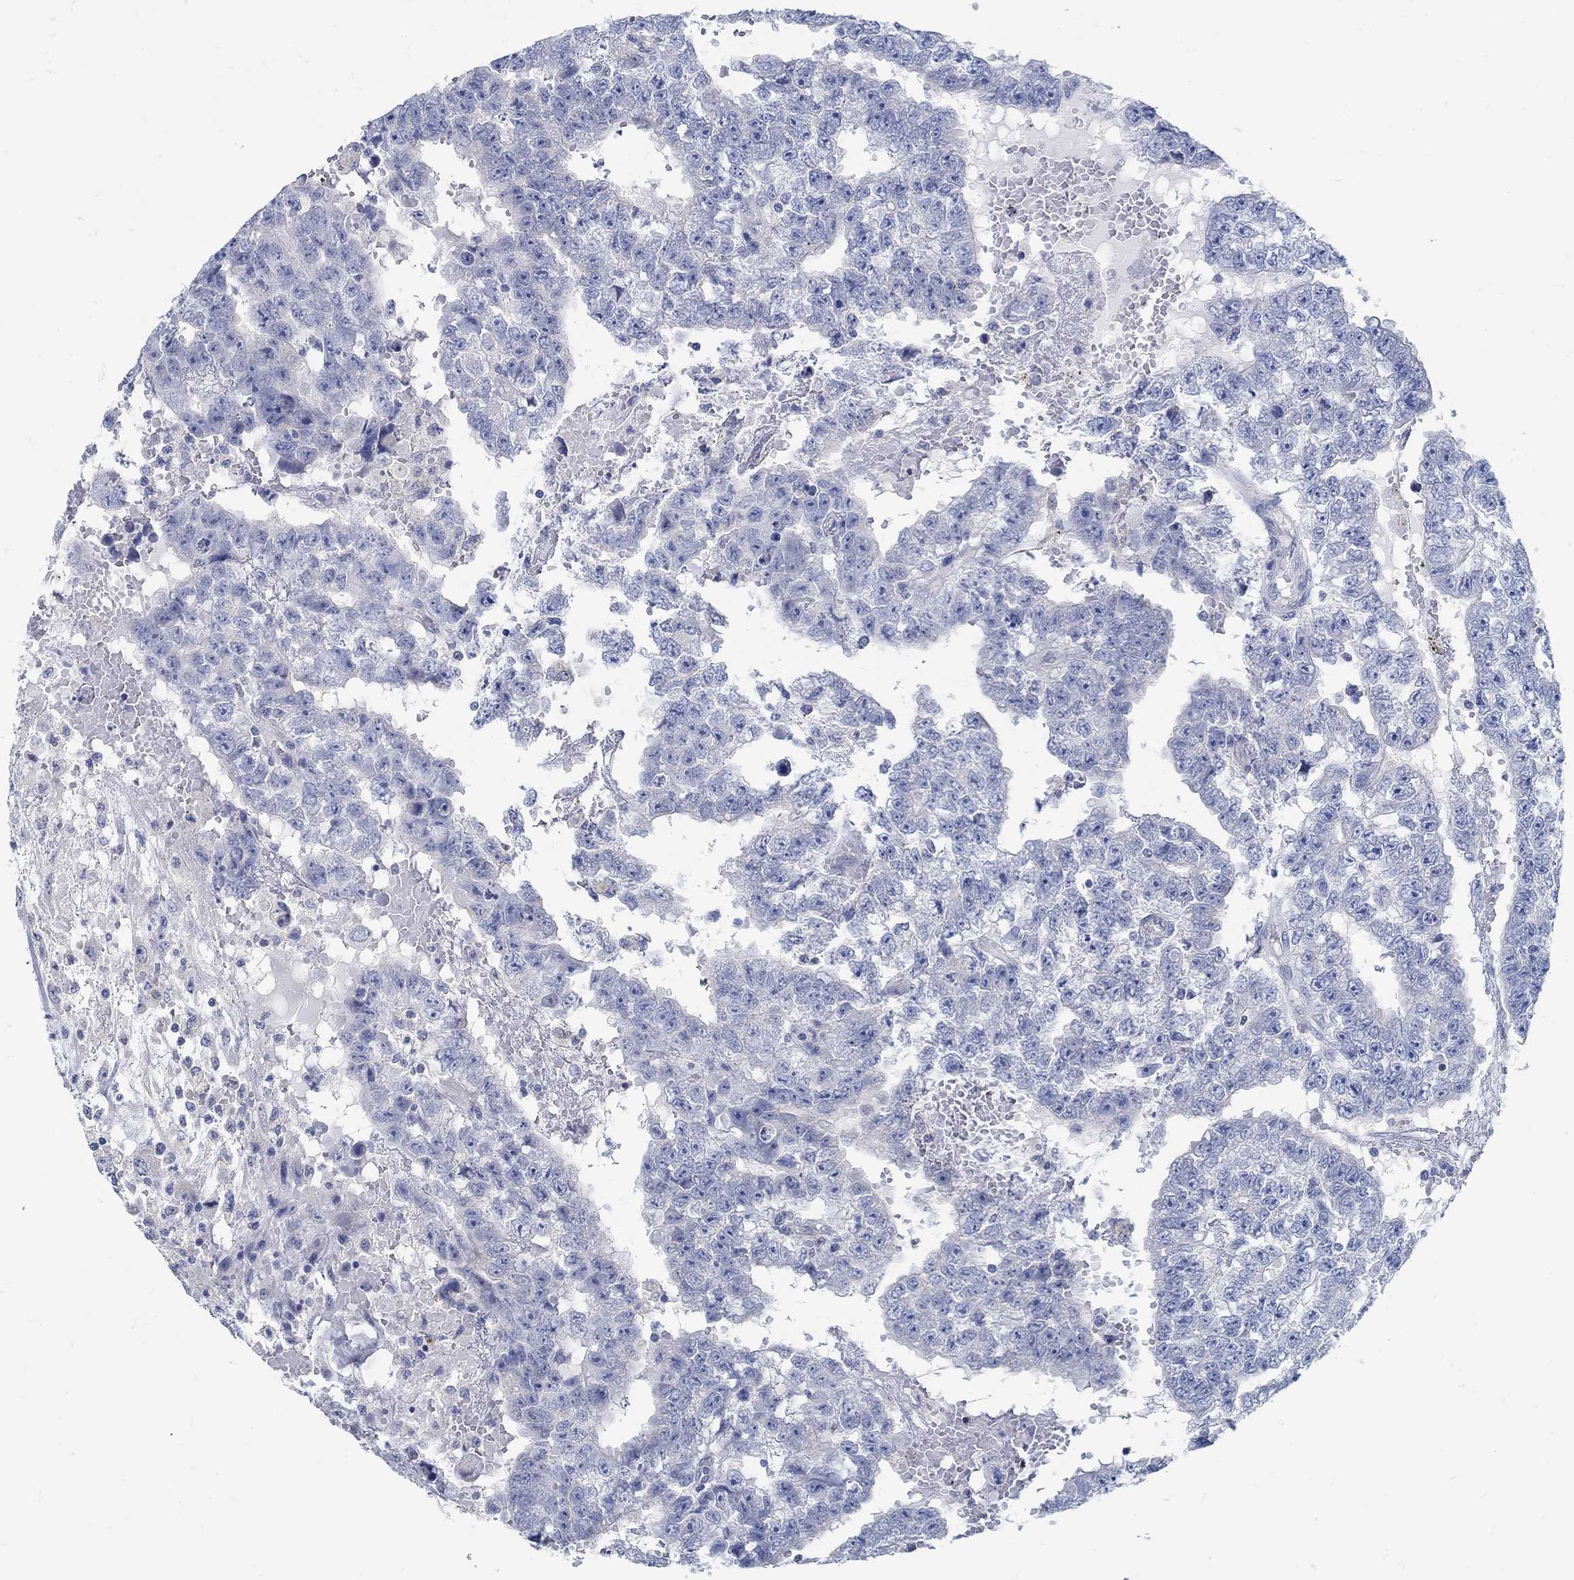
{"staining": {"intensity": "negative", "quantity": "none", "location": "none"}, "tissue": "testis cancer", "cell_type": "Tumor cells", "image_type": "cancer", "snomed": [{"axis": "morphology", "description": "Carcinoma, Embryonal, NOS"}, {"axis": "topography", "description": "Testis"}], "caption": "IHC image of neoplastic tissue: human testis cancer stained with DAB (3,3'-diaminobenzidine) exhibits no significant protein expression in tumor cells. (DAB IHC, high magnification).", "gene": "ZFAND4", "patient": {"sex": "male", "age": 25}}